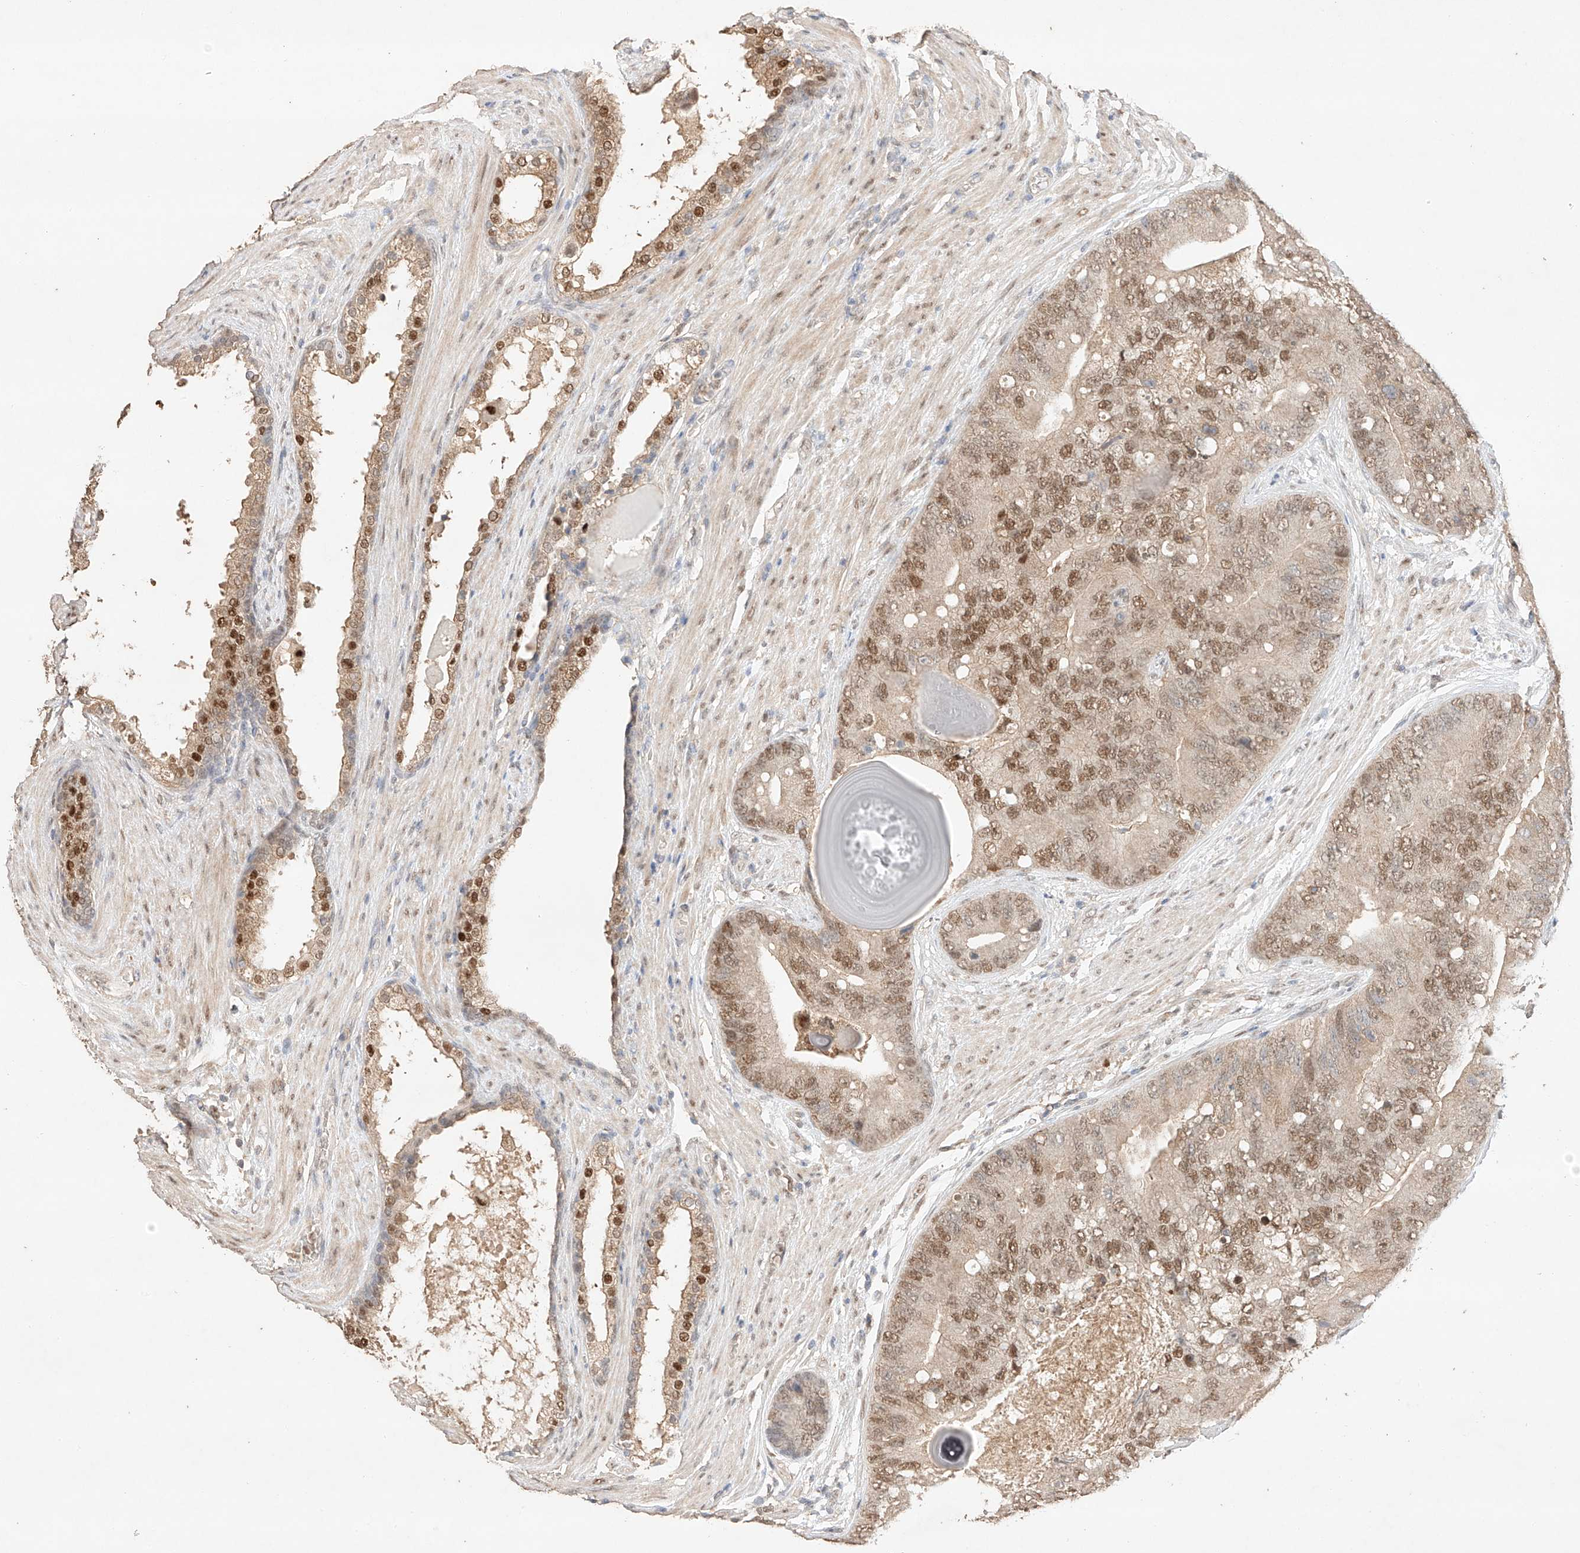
{"staining": {"intensity": "moderate", "quantity": ">75%", "location": "cytoplasmic/membranous,nuclear"}, "tissue": "prostate cancer", "cell_type": "Tumor cells", "image_type": "cancer", "snomed": [{"axis": "morphology", "description": "Adenocarcinoma, High grade"}, {"axis": "topography", "description": "Prostate"}], "caption": "A photomicrograph showing moderate cytoplasmic/membranous and nuclear positivity in about >75% of tumor cells in prostate high-grade adenocarcinoma, as visualized by brown immunohistochemical staining.", "gene": "APIP", "patient": {"sex": "male", "age": 70}}